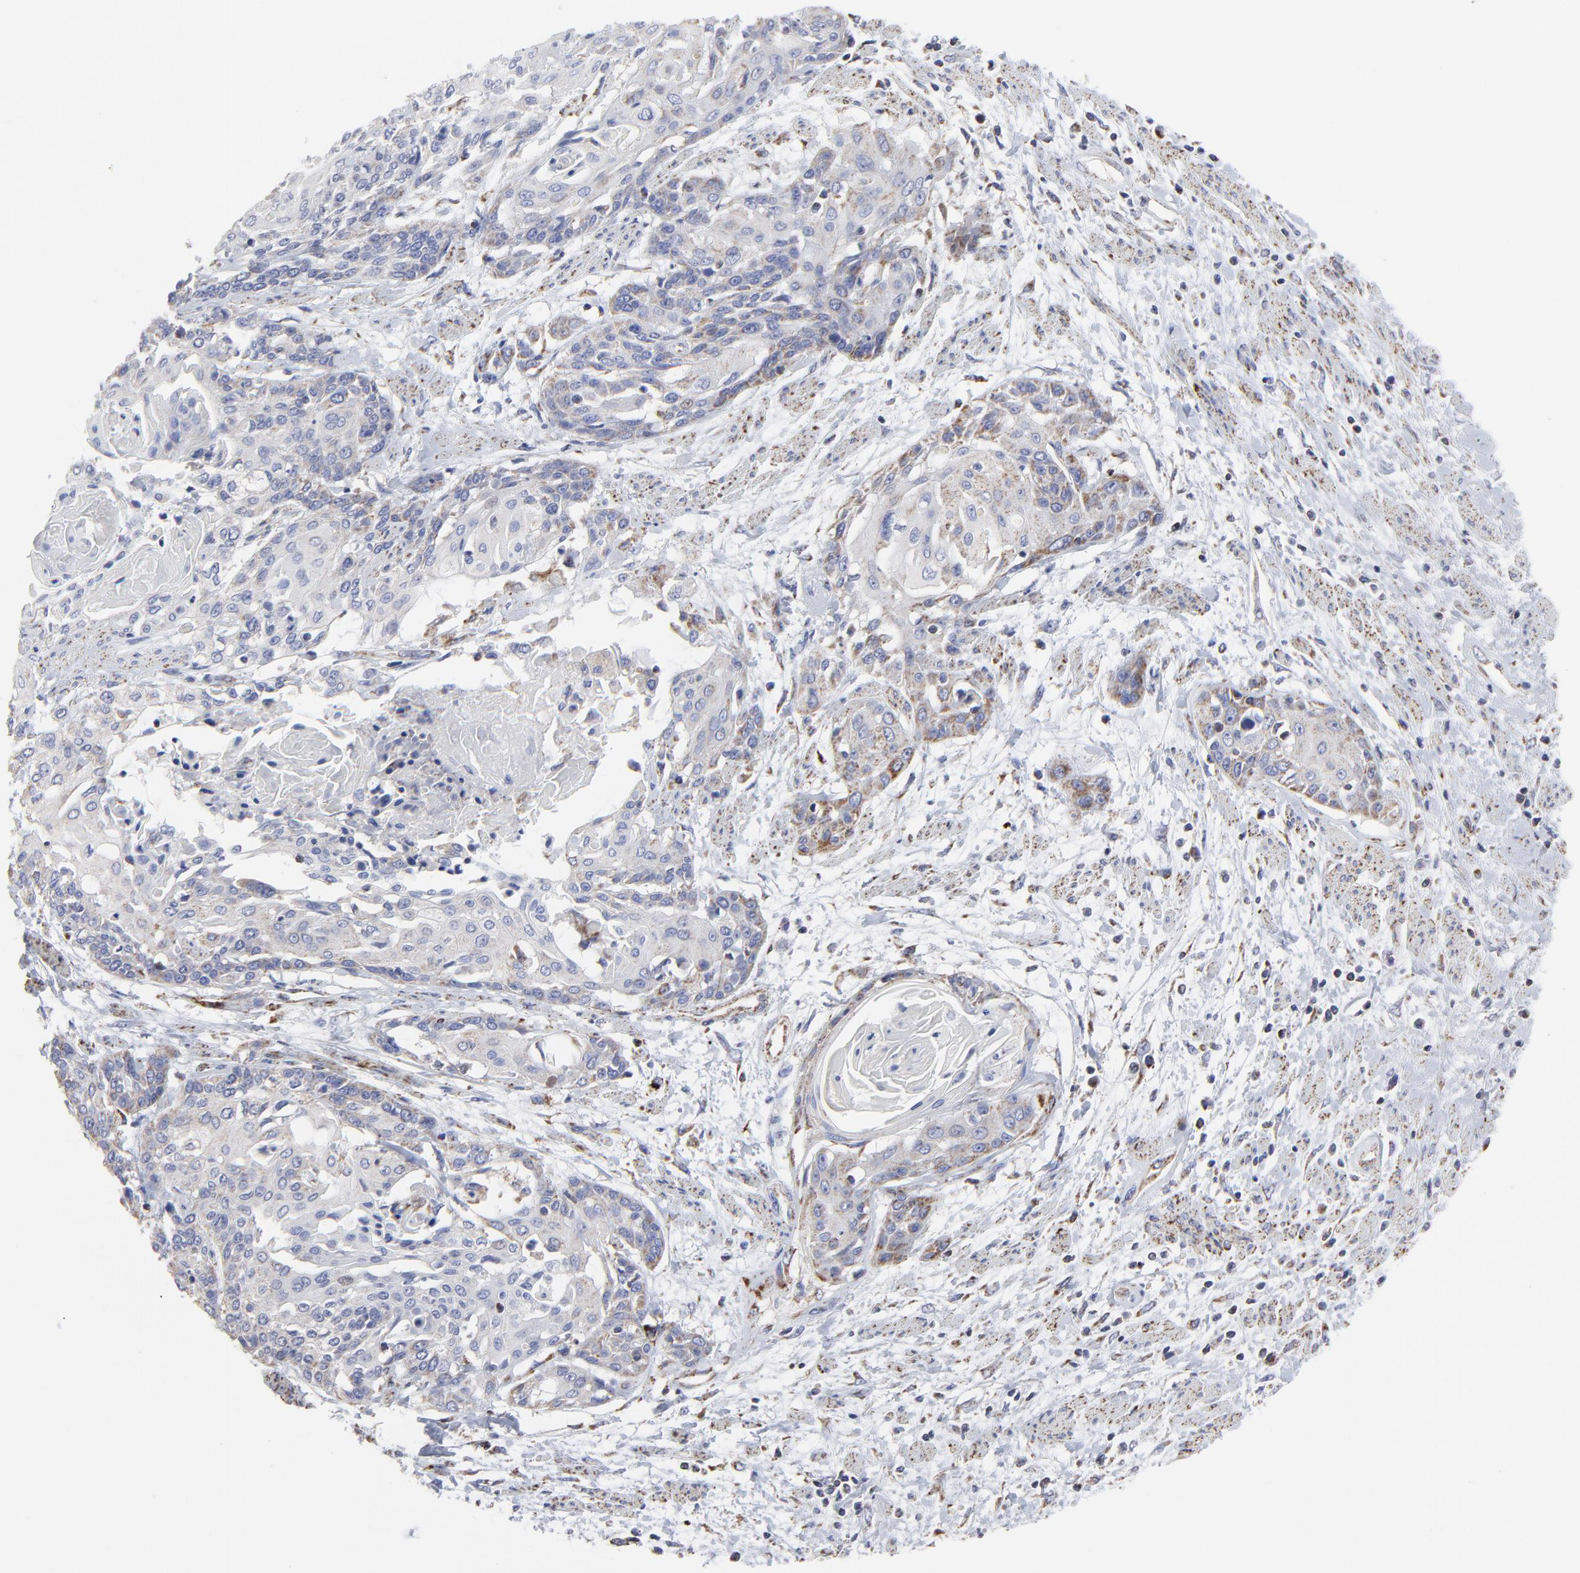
{"staining": {"intensity": "weak", "quantity": "25%-75%", "location": "cytoplasmic/membranous"}, "tissue": "cervical cancer", "cell_type": "Tumor cells", "image_type": "cancer", "snomed": [{"axis": "morphology", "description": "Squamous cell carcinoma, NOS"}, {"axis": "topography", "description": "Cervix"}], "caption": "Weak cytoplasmic/membranous protein positivity is present in approximately 25%-75% of tumor cells in squamous cell carcinoma (cervical).", "gene": "PINK1", "patient": {"sex": "female", "age": 57}}